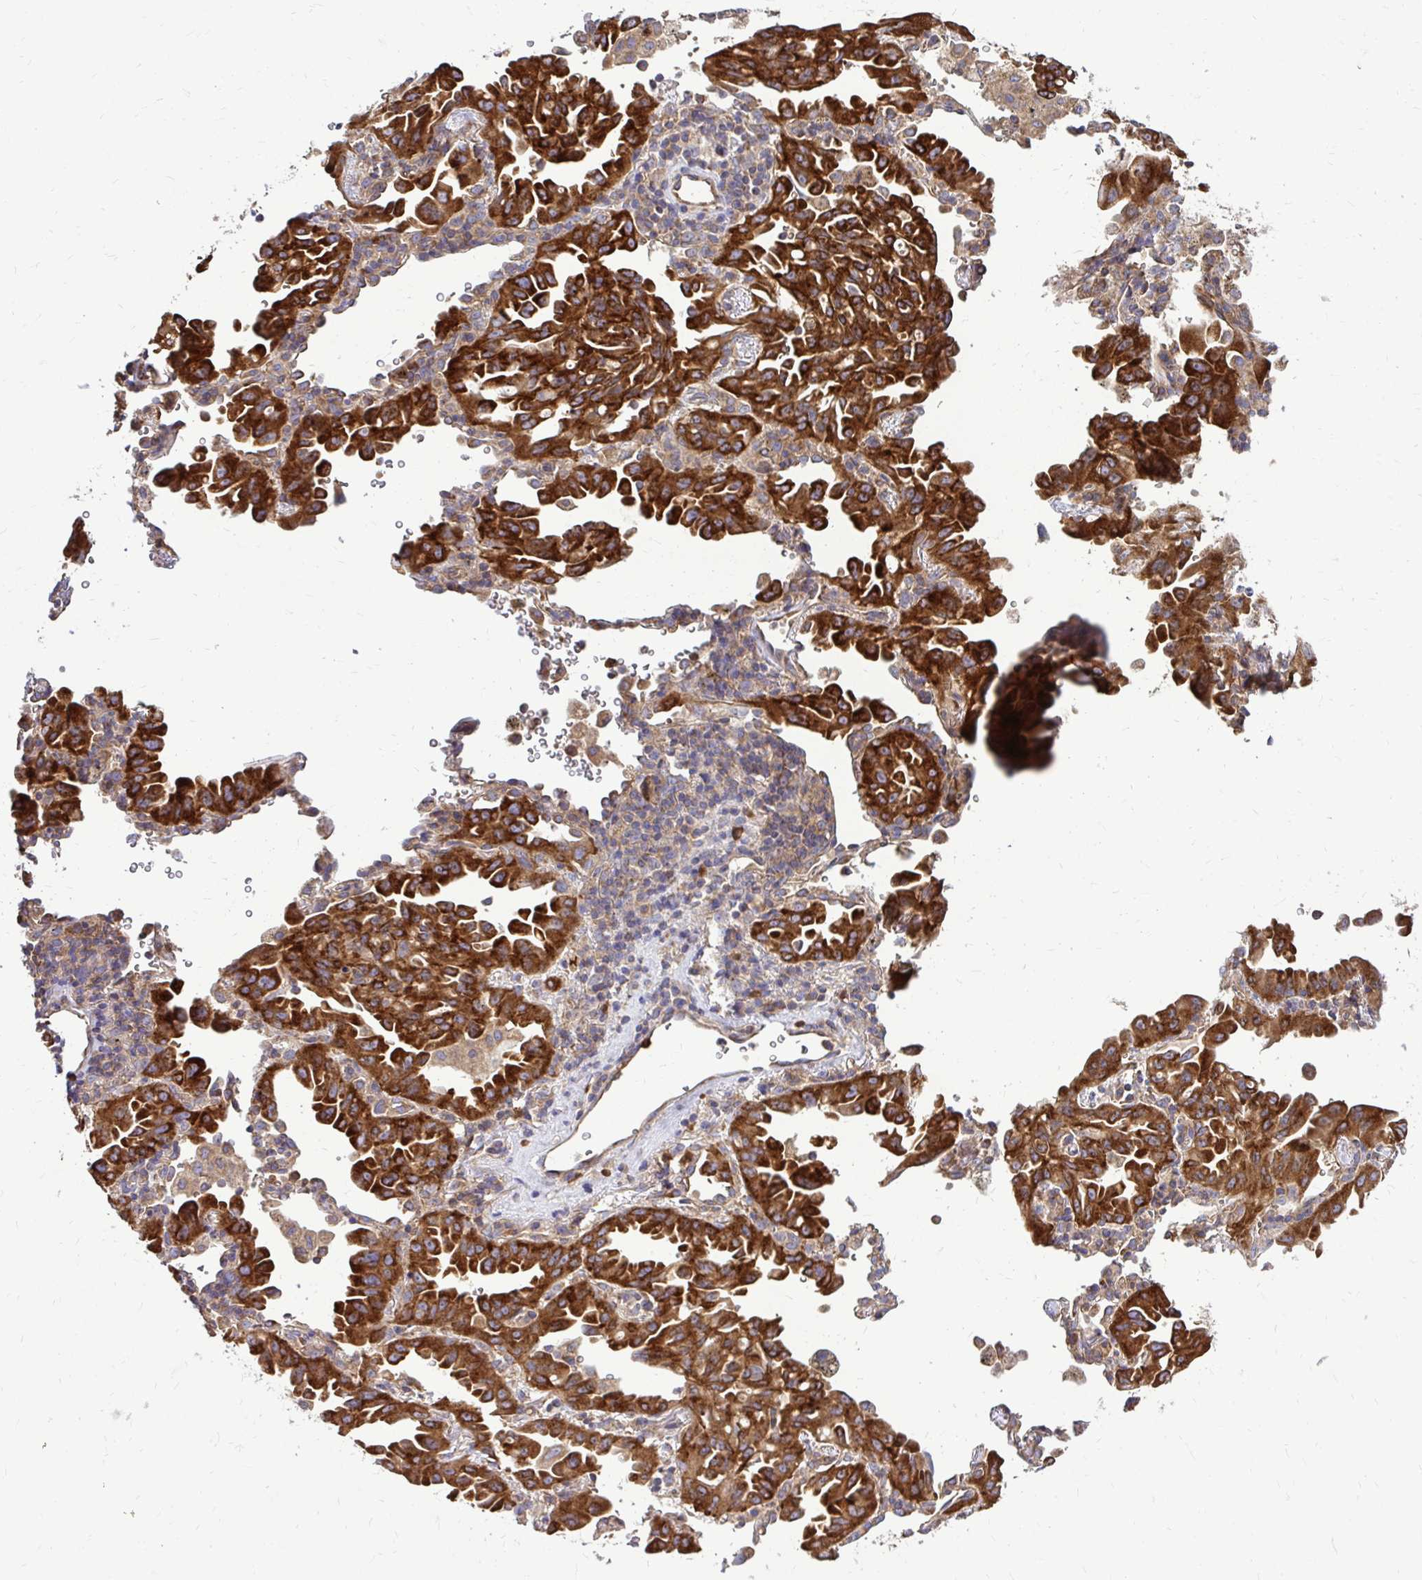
{"staining": {"intensity": "strong", "quantity": ">75%", "location": "cytoplasmic/membranous"}, "tissue": "lung cancer", "cell_type": "Tumor cells", "image_type": "cancer", "snomed": [{"axis": "morphology", "description": "Adenocarcinoma, NOS"}, {"axis": "topography", "description": "Lung"}], "caption": "Protein expression analysis of adenocarcinoma (lung) reveals strong cytoplasmic/membranous expression in approximately >75% of tumor cells.", "gene": "FMR1", "patient": {"sex": "male", "age": 68}}